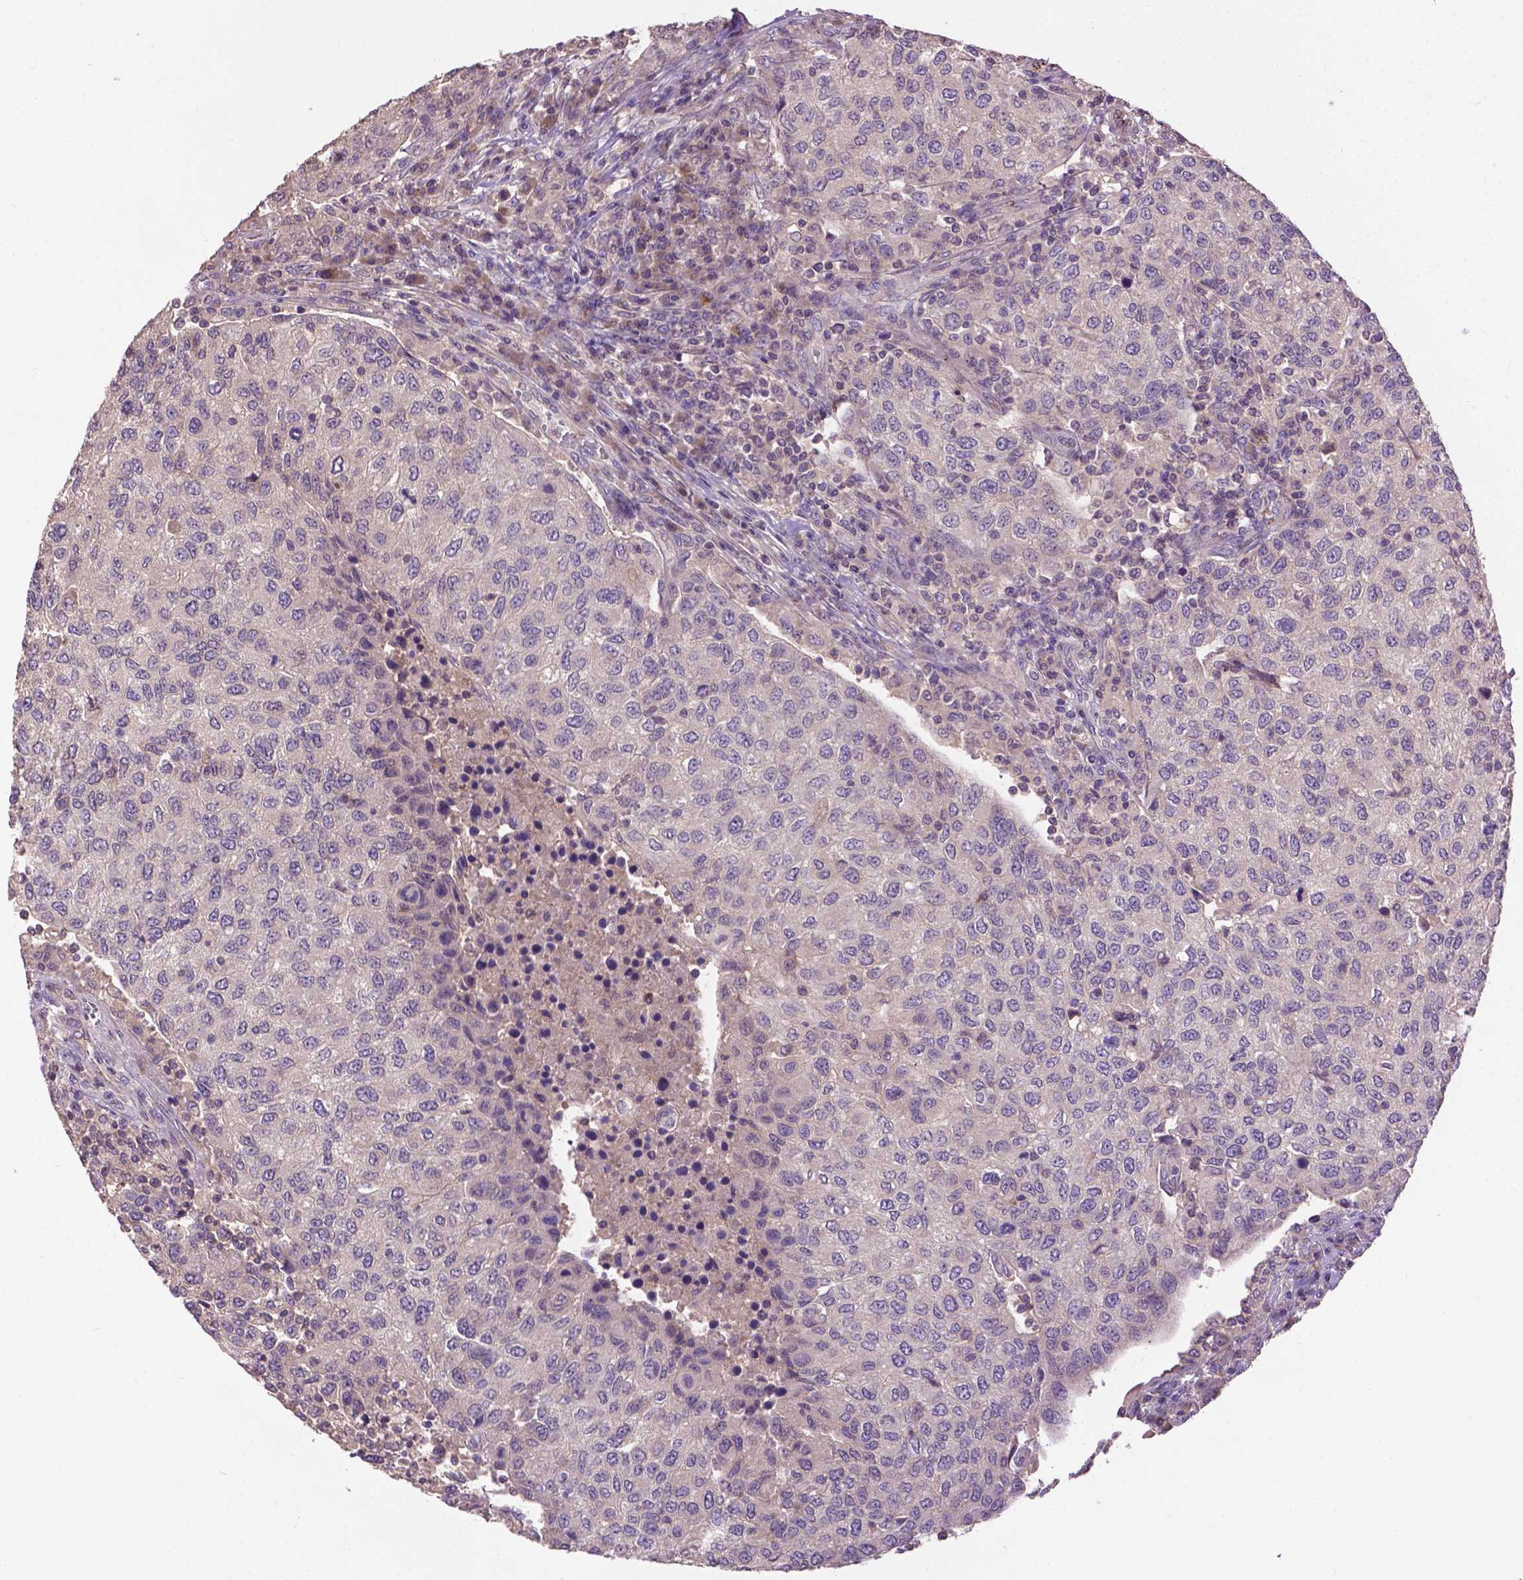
{"staining": {"intensity": "negative", "quantity": "none", "location": "none"}, "tissue": "urothelial cancer", "cell_type": "Tumor cells", "image_type": "cancer", "snomed": [{"axis": "morphology", "description": "Urothelial carcinoma, High grade"}, {"axis": "topography", "description": "Urinary bladder"}], "caption": "This is an IHC histopathology image of human urothelial cancer. There is no positivity in tumor cells.", "gene": "ZNF337", "patient": {"sex": "female", "age": 78}}